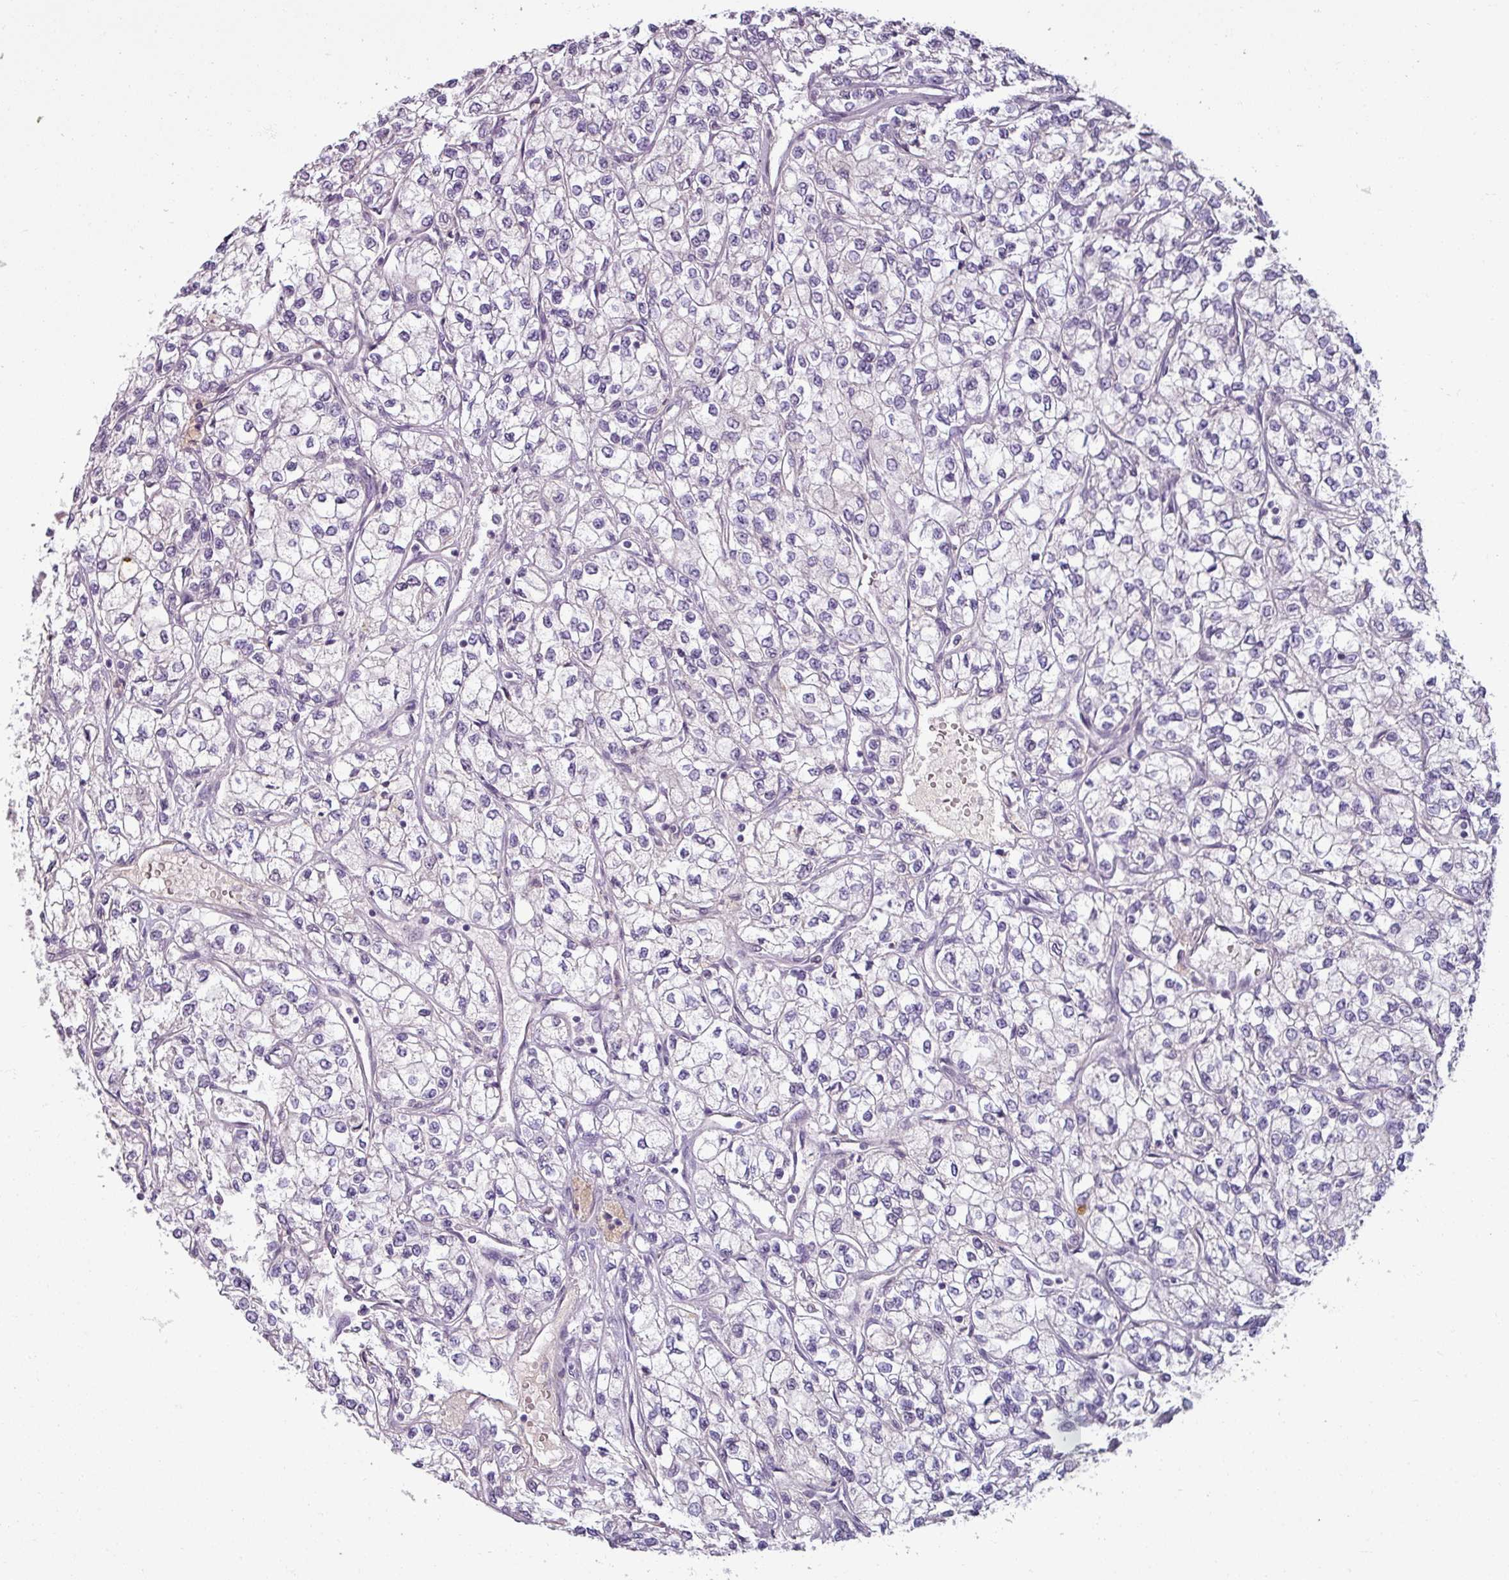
{"staining": {"intensity": "negative", "quantity": "none", "location": "none"}, "tissue": "renal cancer", "cell_type": "Tumor cells", "image_type": "cancer", "snomed": [{"axis": "morphology", "description": "Adenocarcinoma, NOS"}, {"axis": "topography", "description": "Kidney"}], "caption": "Photomicrograph shows no significant protein staining in tumor cells of renal cancer (adenocarcinoma).", "gene": "UVSSA", "patient": {"sex": "male", "age": 80}}